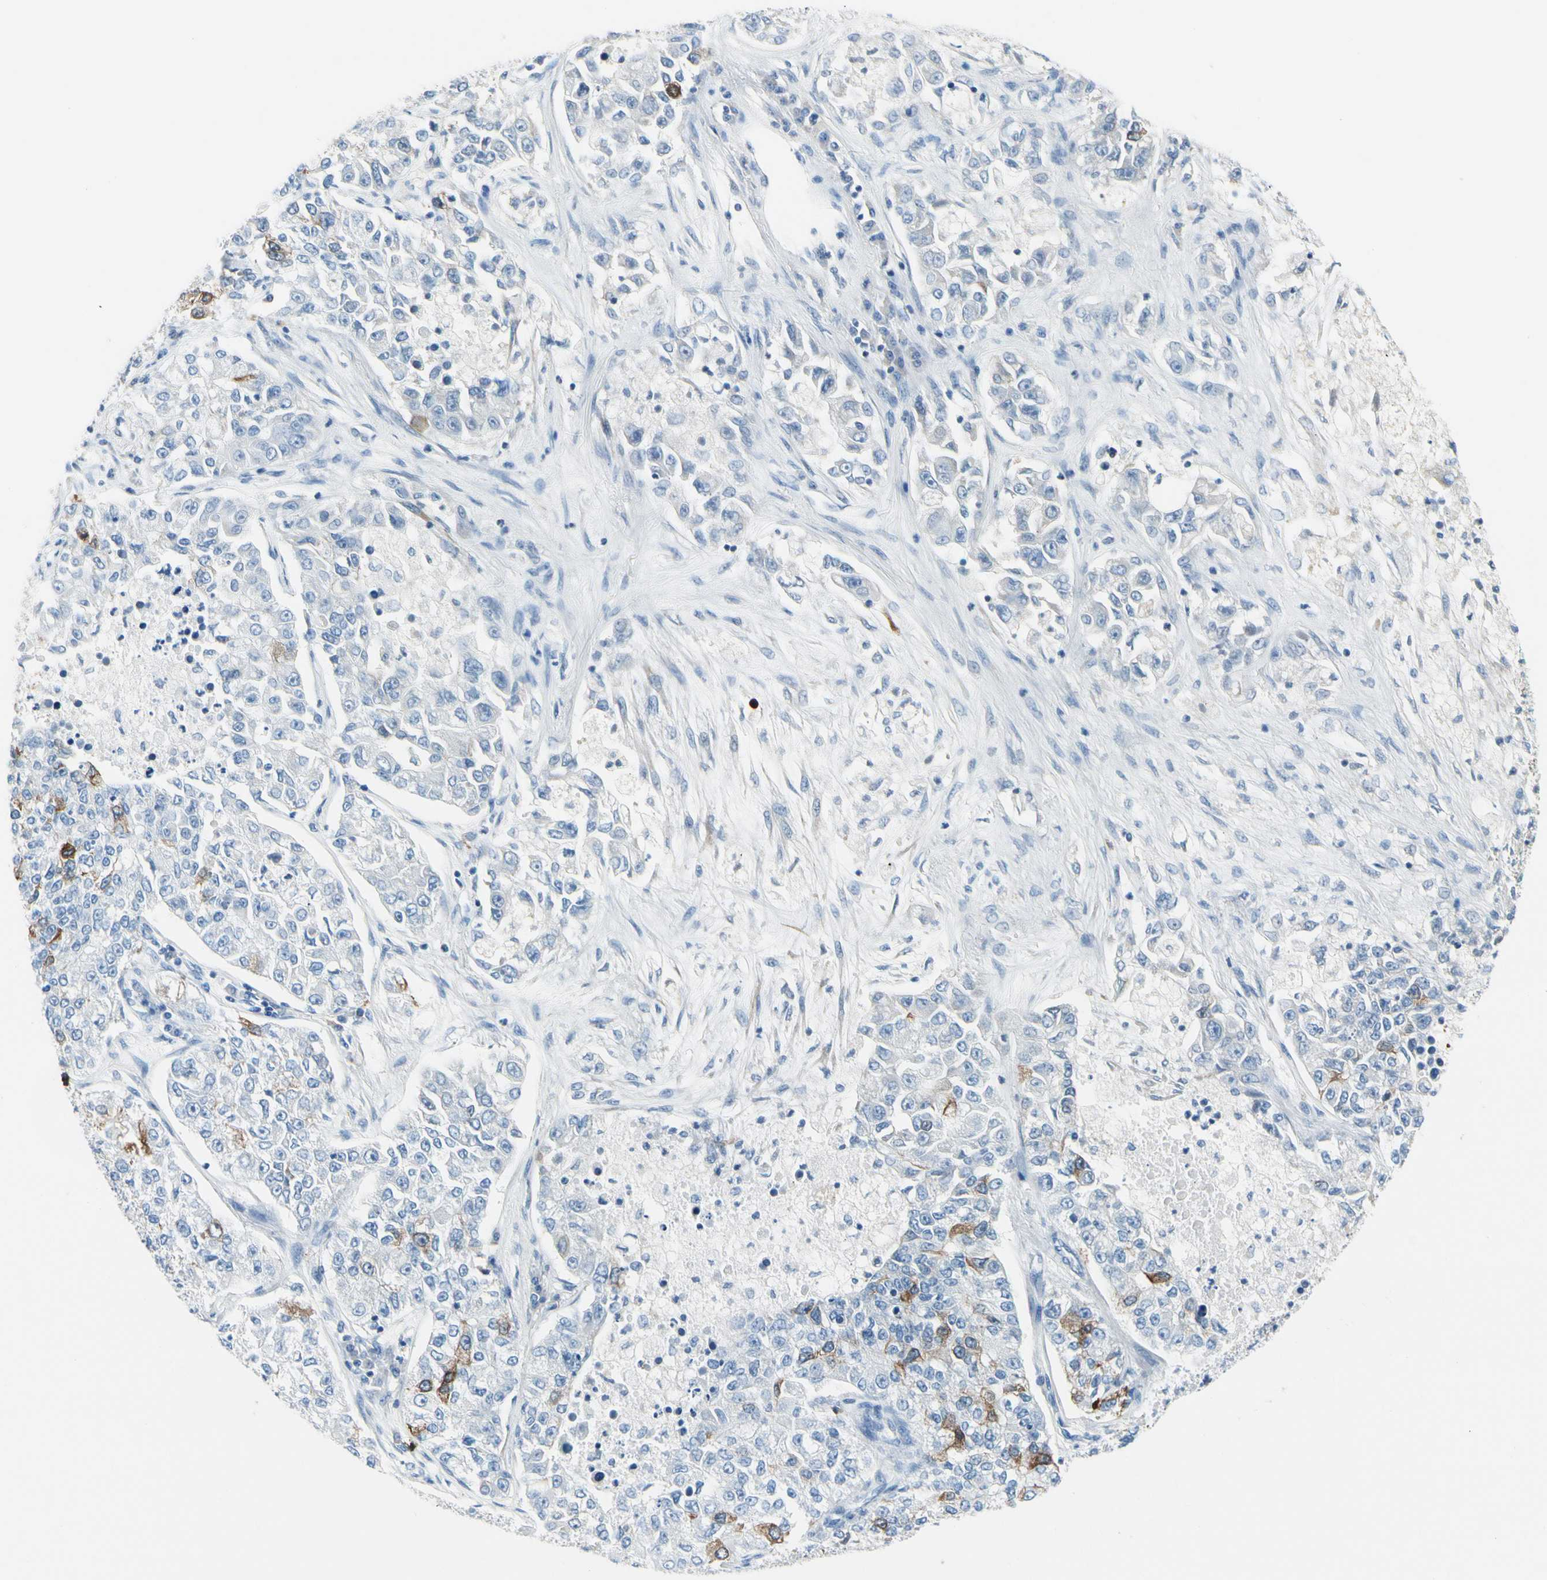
{"staining": {"intensity": "moderate", "quantity": "<25%", "location": "cytoplasmic/membranous"}, "tissue": "lung cancer", "cell_type": "Tumor cells", "image_type": "cancer", "snomed": [{"axis": "morphology", "description": "Adenocarcinoma, NOS"}, {"axis": "topography", "description": "Lung"}], "caption": "Immunohistochemical staining of lung adenocarcinoma reveals low levels of moderate cytoplasmic/membranous protein expression in approximately <25% of tumor cells.", "gene": "TACC3", "patient": {"sex": "male", "age": 49}}